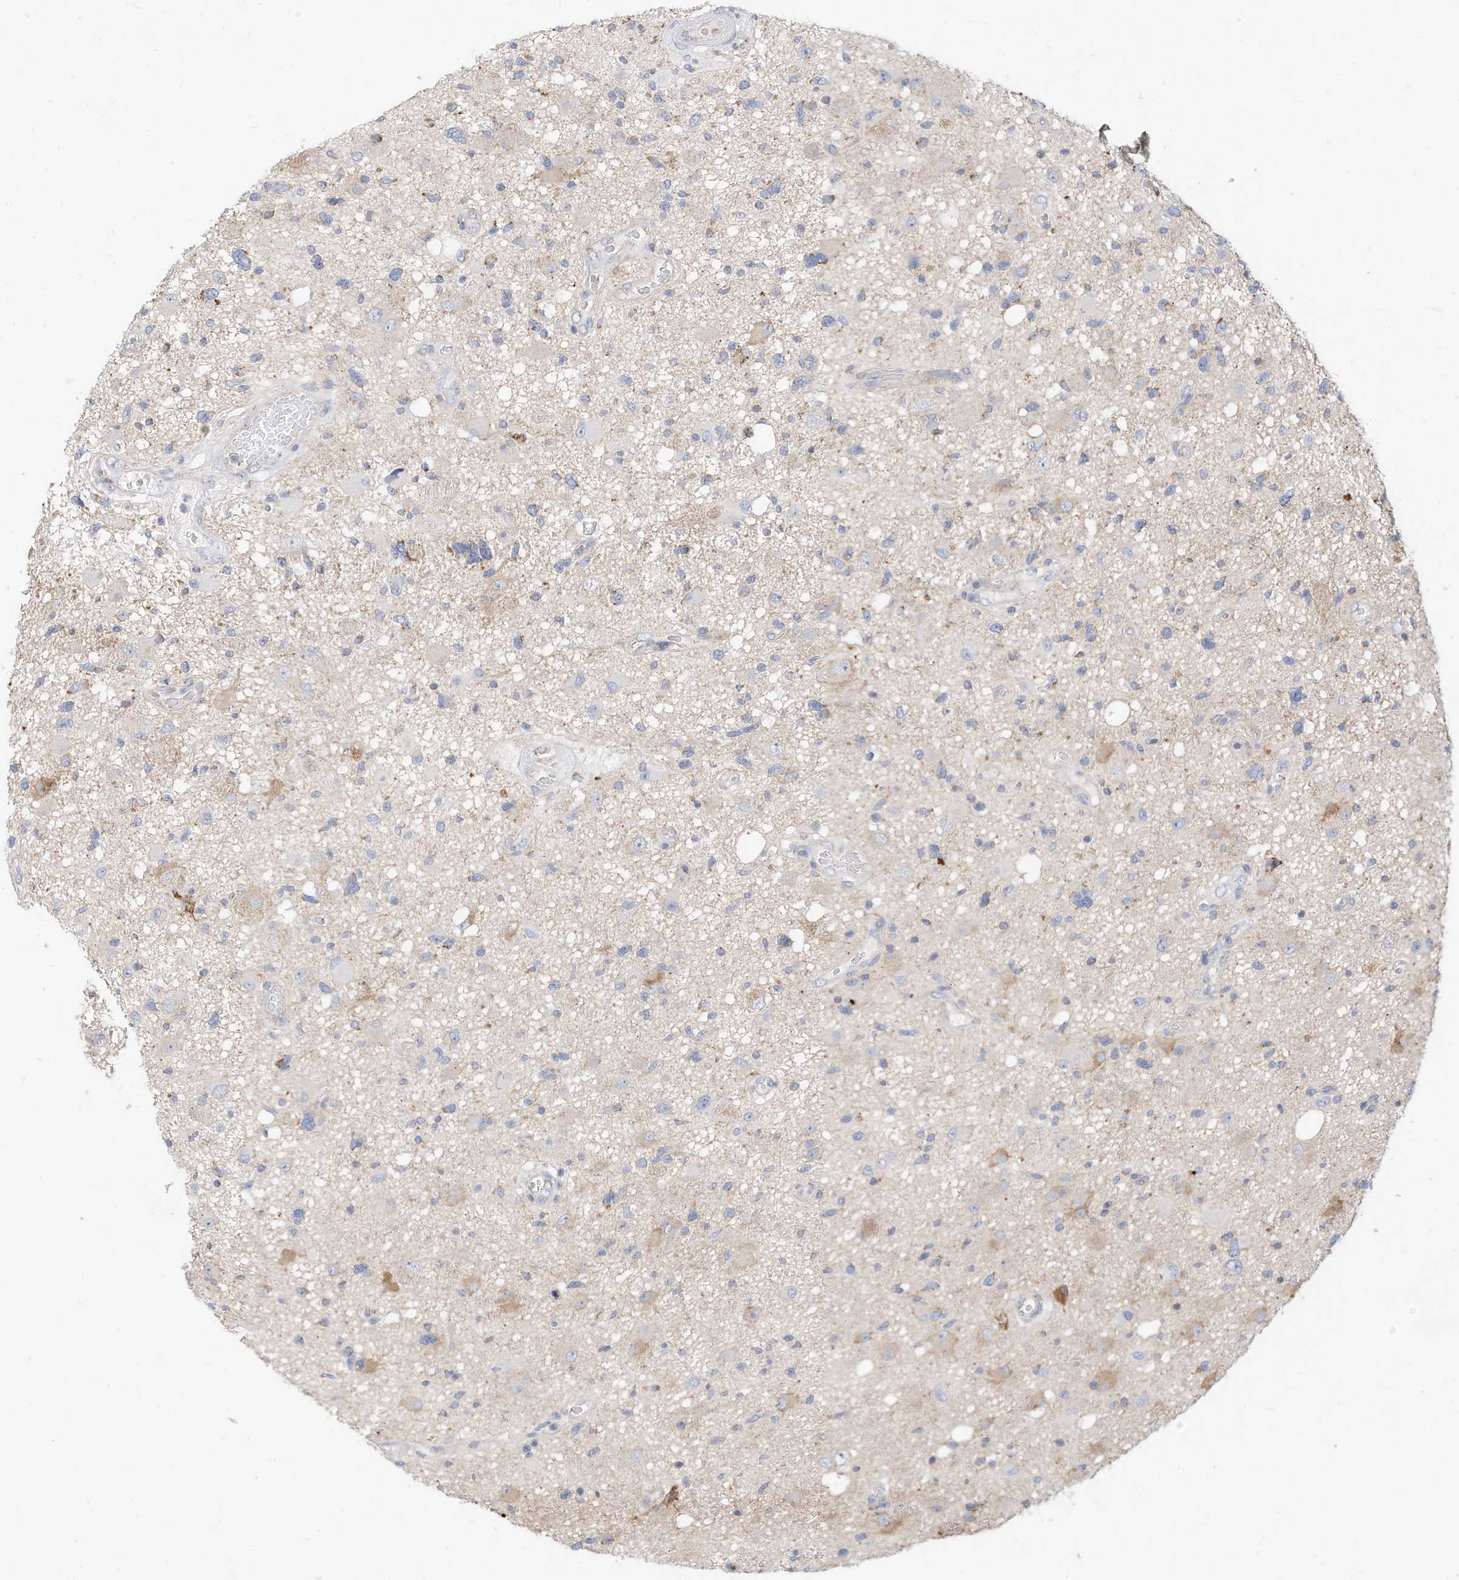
{"staining": {"intensity": "negative", "quantity": "none", "location": "none"}, "tissue": "glioma", "cell_type": "Tumor cells", "image_type": "cancer", "snomed": [{"axis": "morphology", "description": "Glioma, malignant, High grade"}, {"axis": "topography", "description": "Brain"}], "caption": "Tumor cells show no significant protein staining in malignant glioma (high-grade).", "gene": "RHOH", "patient": {"sex": "male", "age": 33}}